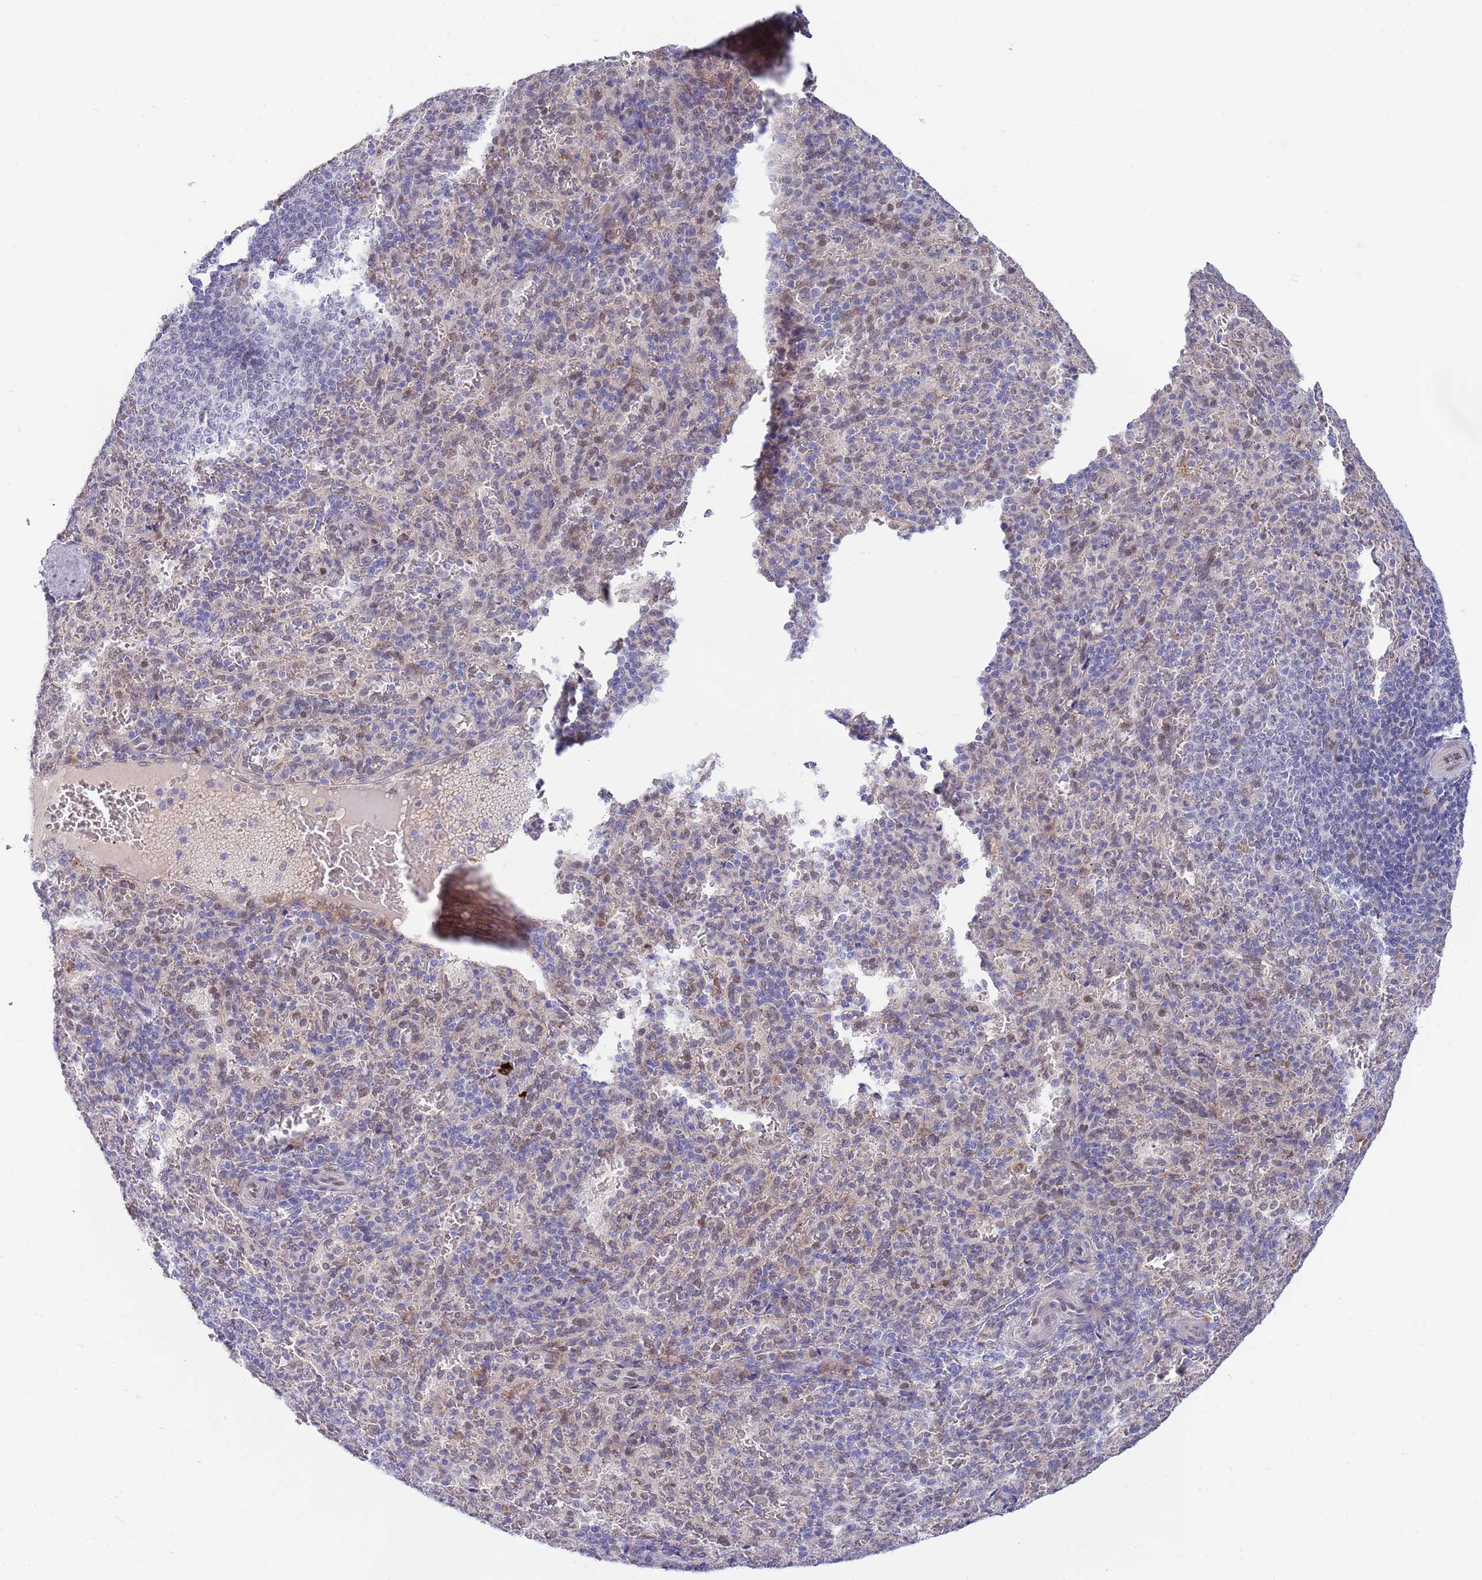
{"staining": {"intensity": "weak", "quantity": "25%-75%", "location": "nuclear"}, "tissue": "spleen", "cell_type": "Cells in red pulp", "image_type": "normal", "snomed": [{"axis": "morphology", "description": "Normal tissue, NOS"}, {"axis": "topography", "description": "Spleen"}], "caption": "Cells in red pulp display low levels of weak nuclear positivity in about 25%-75% of cells in unremarkable spleen.", "gene": "NLRP6", "patient": {"sex": "female", "age": 21}}